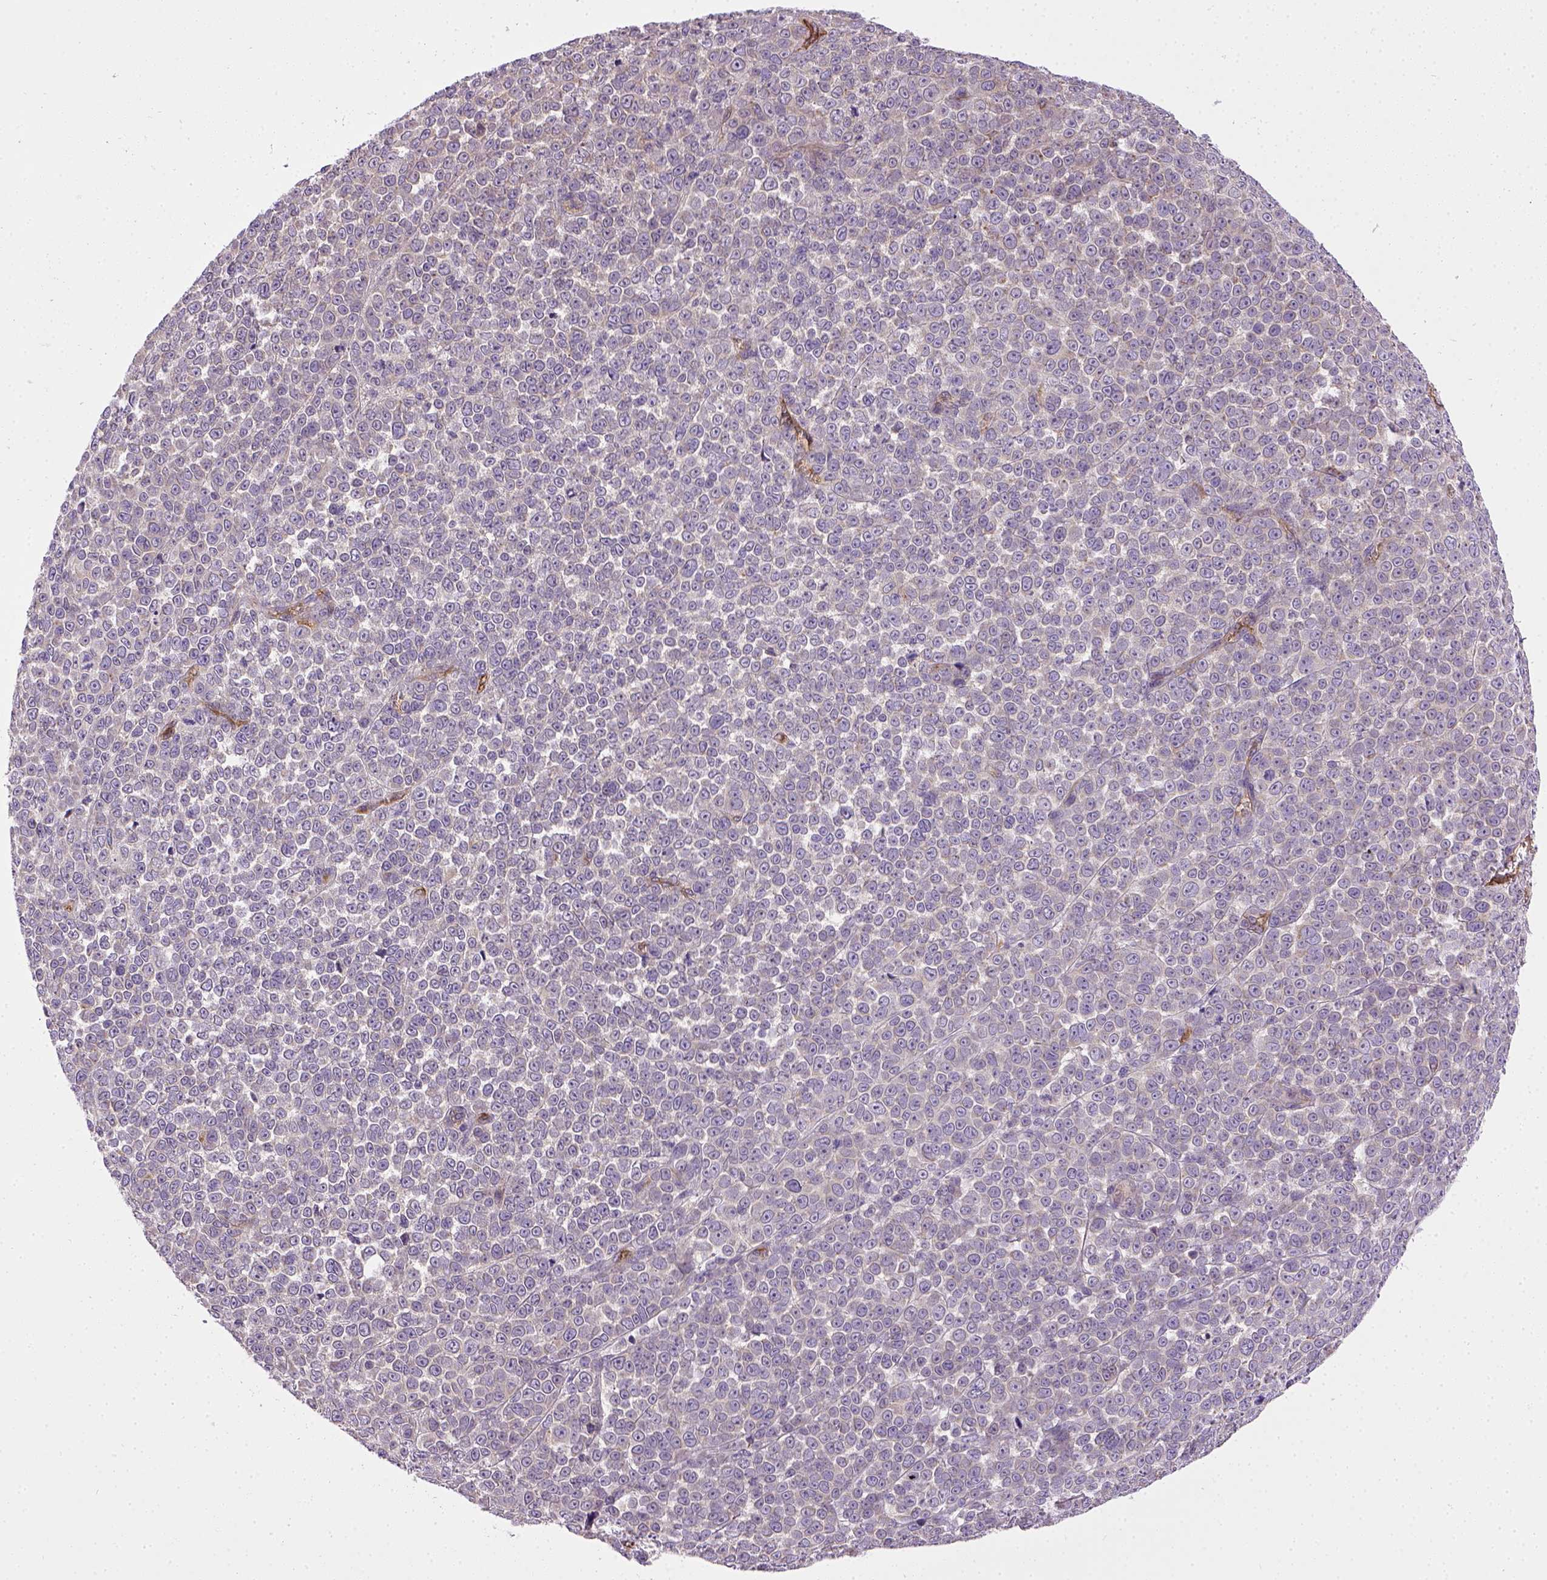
{"staining": {"intensity": "negative", "quantity": "none", "location": "none"}, "tissue": "melanoma", "cell_type": "Tumor cells", "image_type": "cancer", "snomed": [{"axis": "morphology", "description": "Malignant melanoma, NOS"}, {"axis": "topography", "description": "Skin"}], "caption": "A micrograph of human malignant melanoma is negative for staining in tumor cells. (Stains: DAB immunohistochemistry (IHC) with hematoxylin counter stain, Microscopy: brightfield microscopy at high magnification).", "gene": "ENG", "patient": {"sex": "female", "age": 95}}